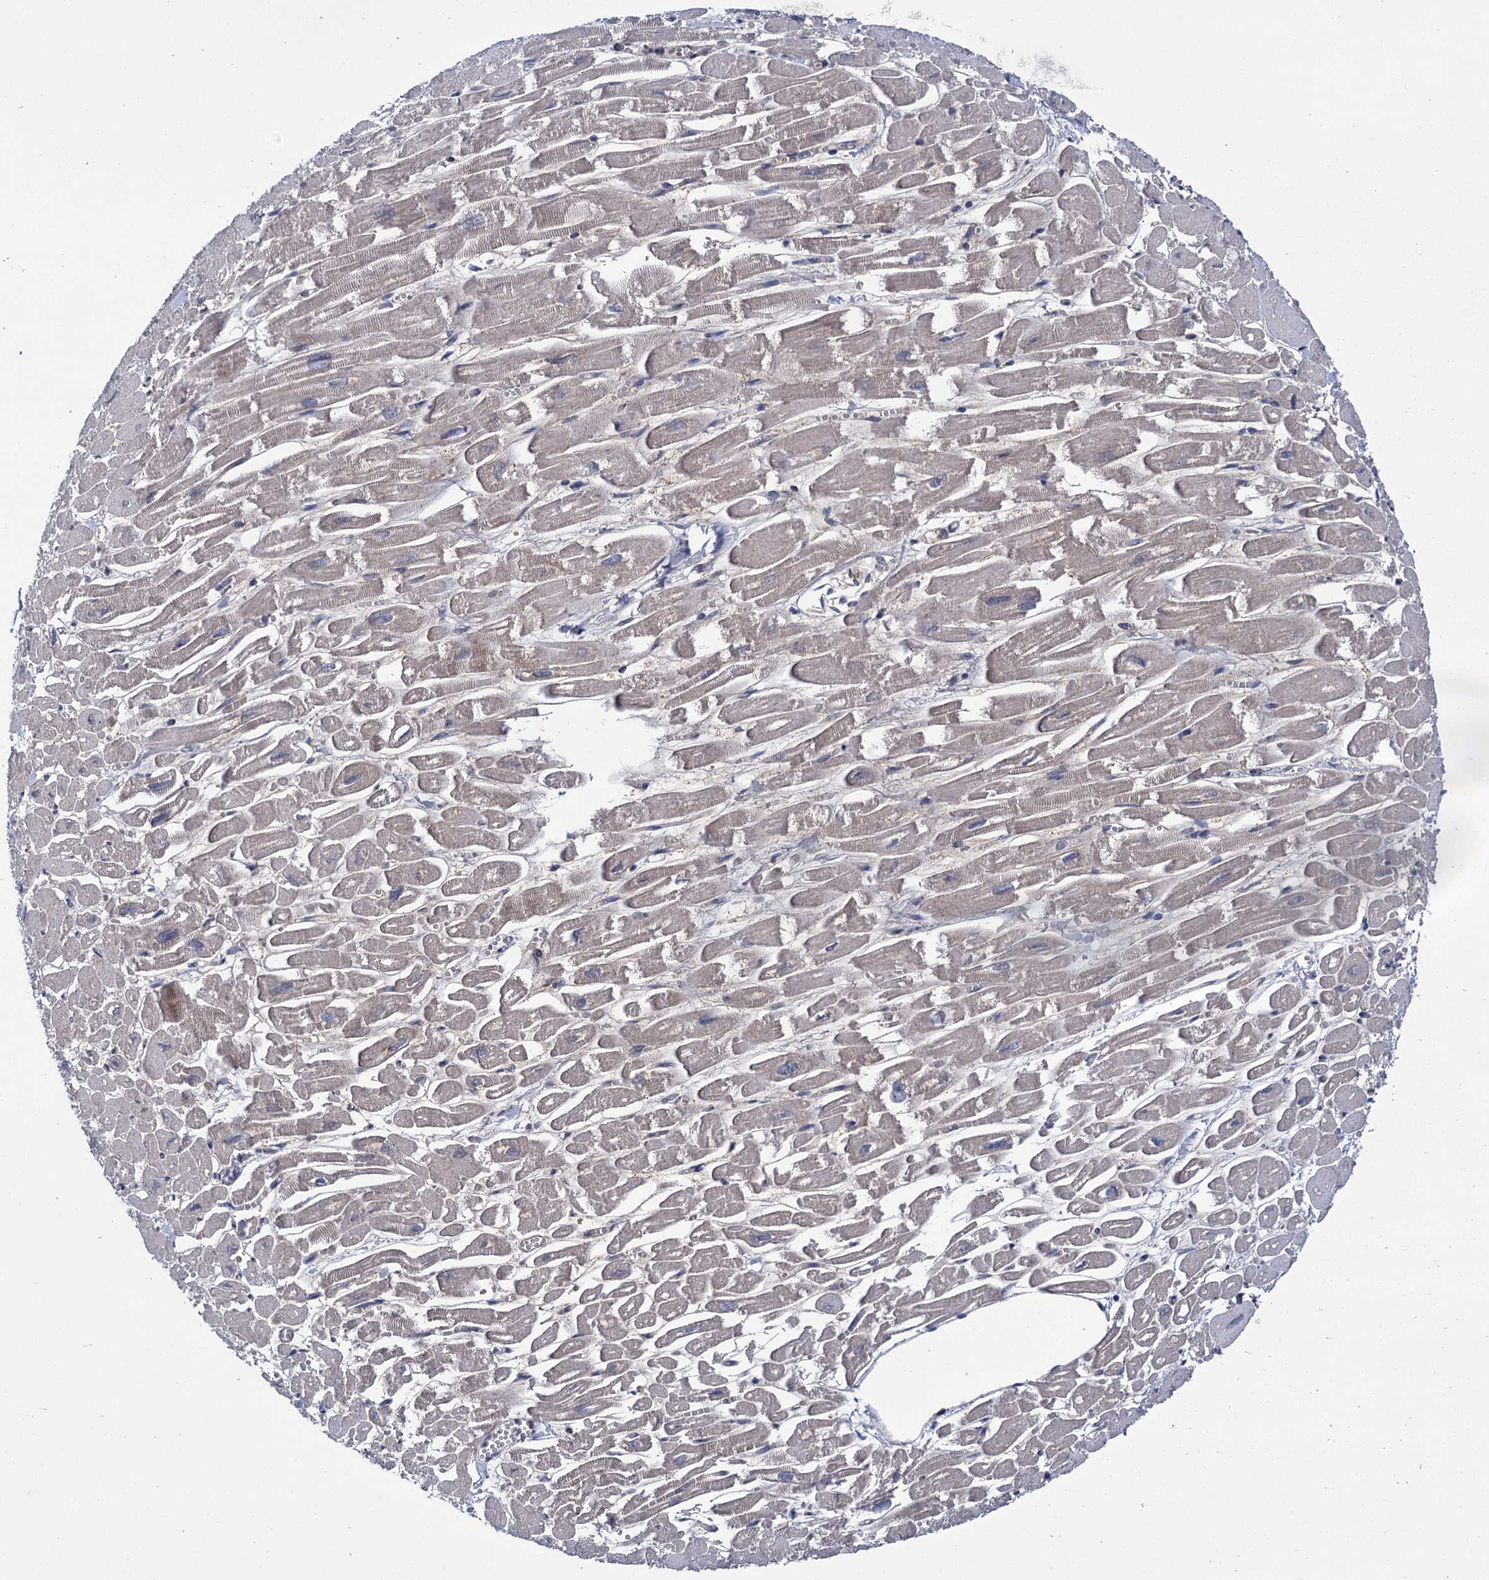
{"staining": {"intensity": "negative", "quantity": "none", "location": "none"}, "tissue": "heart muscle", "cell_type": "Cardiomyocytes", "image_type": "normal", "snomed": [{"axis": "morphology", "description": "Normal tissue, NOS"}, {"axis": "topography", "description": "Heart"}], "caption": "The IHC histopathology image has no significant expression in cardiomyocytes of heart muscle. The staining is performed using DAB brown chromogen with nuclei counter-stained in using hematoxylin.", "gene": "GLO1", "patient": {"sex": "male", "age": 54}}